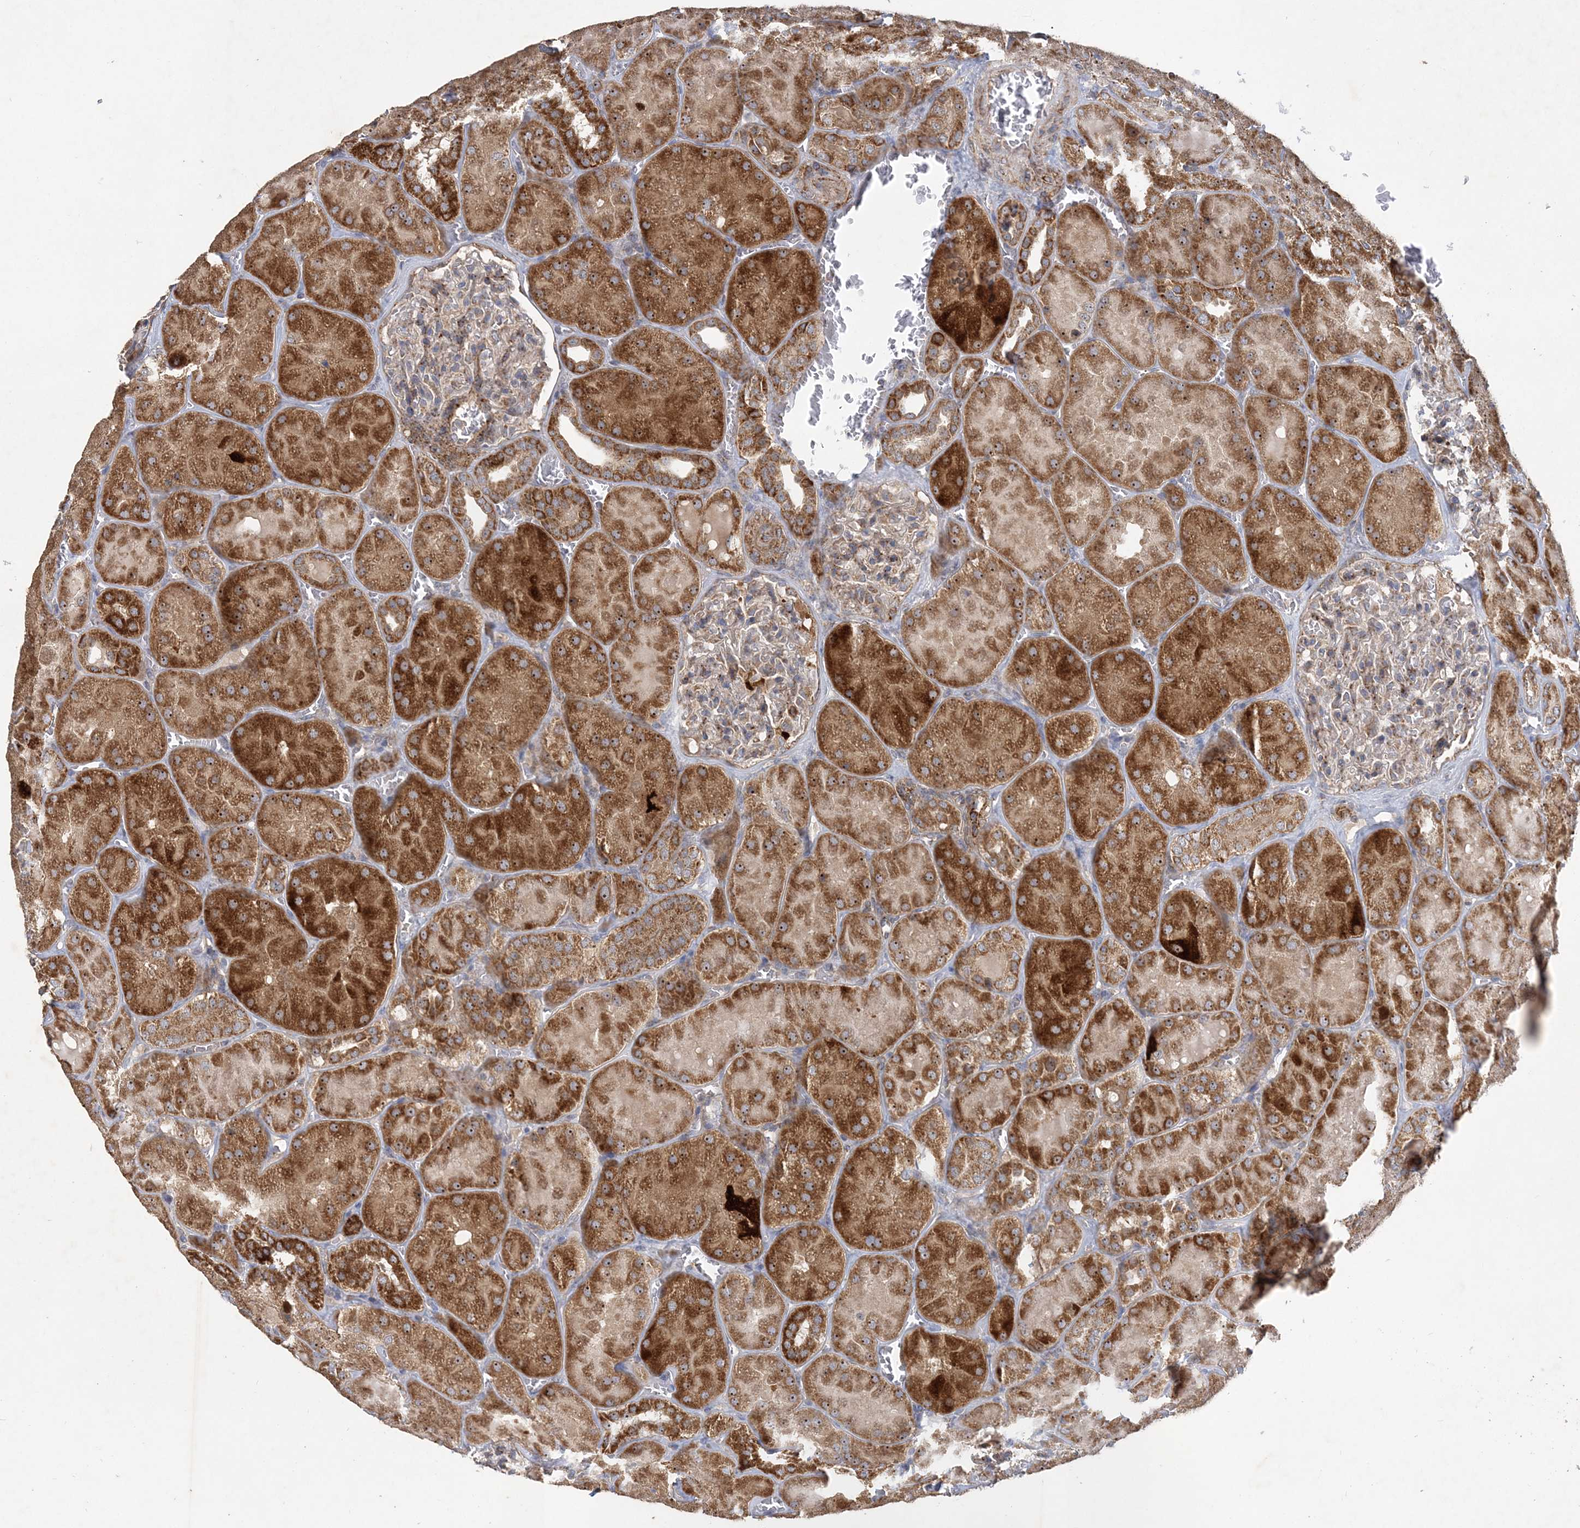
{"staining": {"intensity": "weak", "quantity": "25%-75%", "location": "cytoplasmic/membranous"}, "tissue": "kidney", "cell_type": "Cells in glomeruli", "image_type": "normal", "snomed": [{"axis": "morphology", "description": "Normal tissue, NOS"}, {"axis": "topography", "description": "Kidney"}], "caption": "The micrograph reveals a brown stain indicating the presence of a protein in the cytoplasmic/membranous of cells in glomeruli in kidney. The staining was performed using DAB to visualize the protein expression in brown, while the nuclei were stained in blue with hematoxylin (Magnification: 20x).", "gene": "FEZ2", "patient": {"sex": "male", "age": 28}}